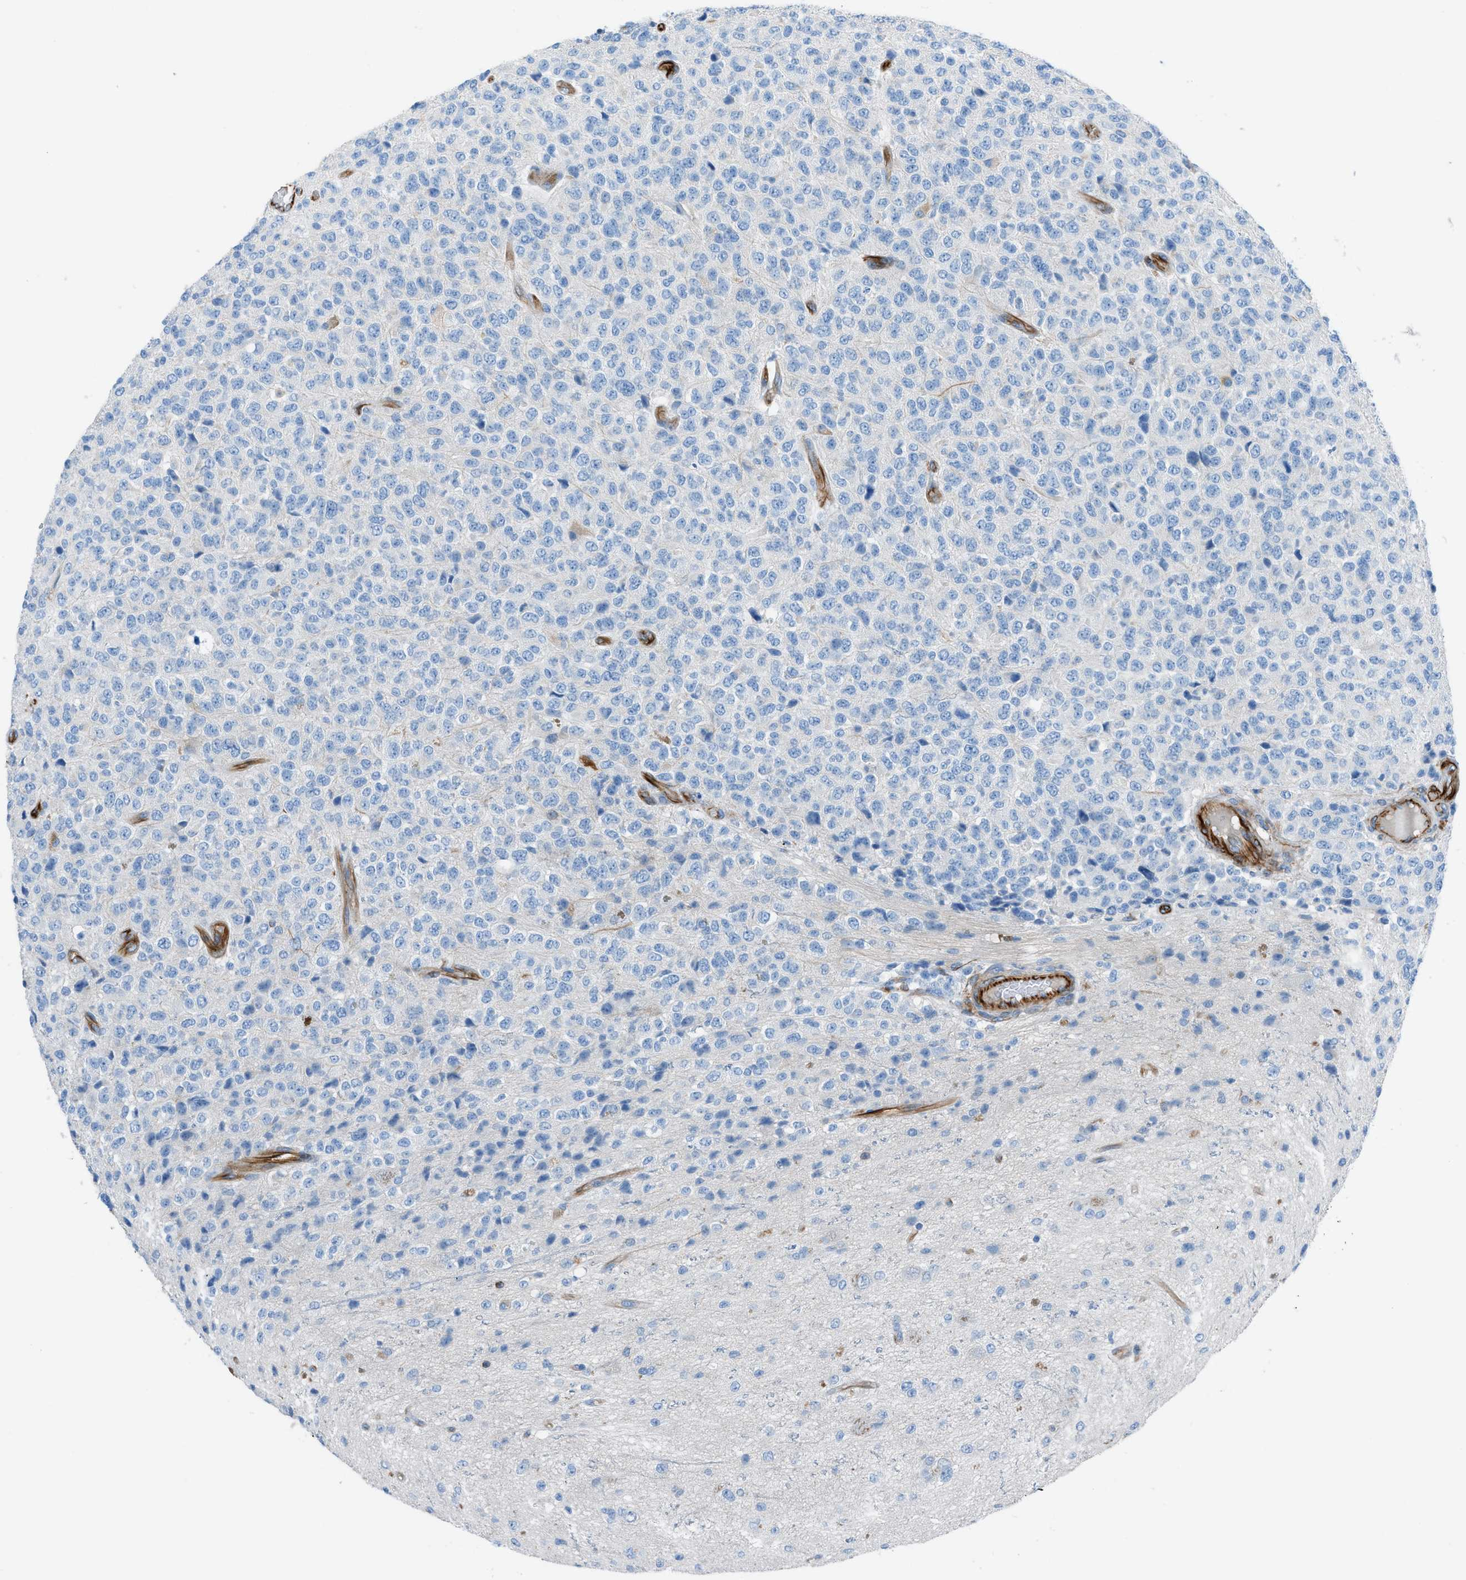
{"staining": {"intensity": "negative", "quantity": "none", "location": "none"}, "tissue": "glioma", "cell_type": "Tumor cells", "image_type": "cancer", "snomed": [{"axis": "morphology", "description": "Glioma, malignant, High grade"}, {"axis": "topography", "description": "pancreas cauda"}], "caption": "High magnification brightfield microscopy of malignant glioma (high-grade) stained with DAB (3,3'-diaminobenzidine) (brown) and counterstained with hematoxylin (blue): tumor cells show no significant positivity.", "gene": "CABP7", "patient": {"sex": "male", "age": 60}}